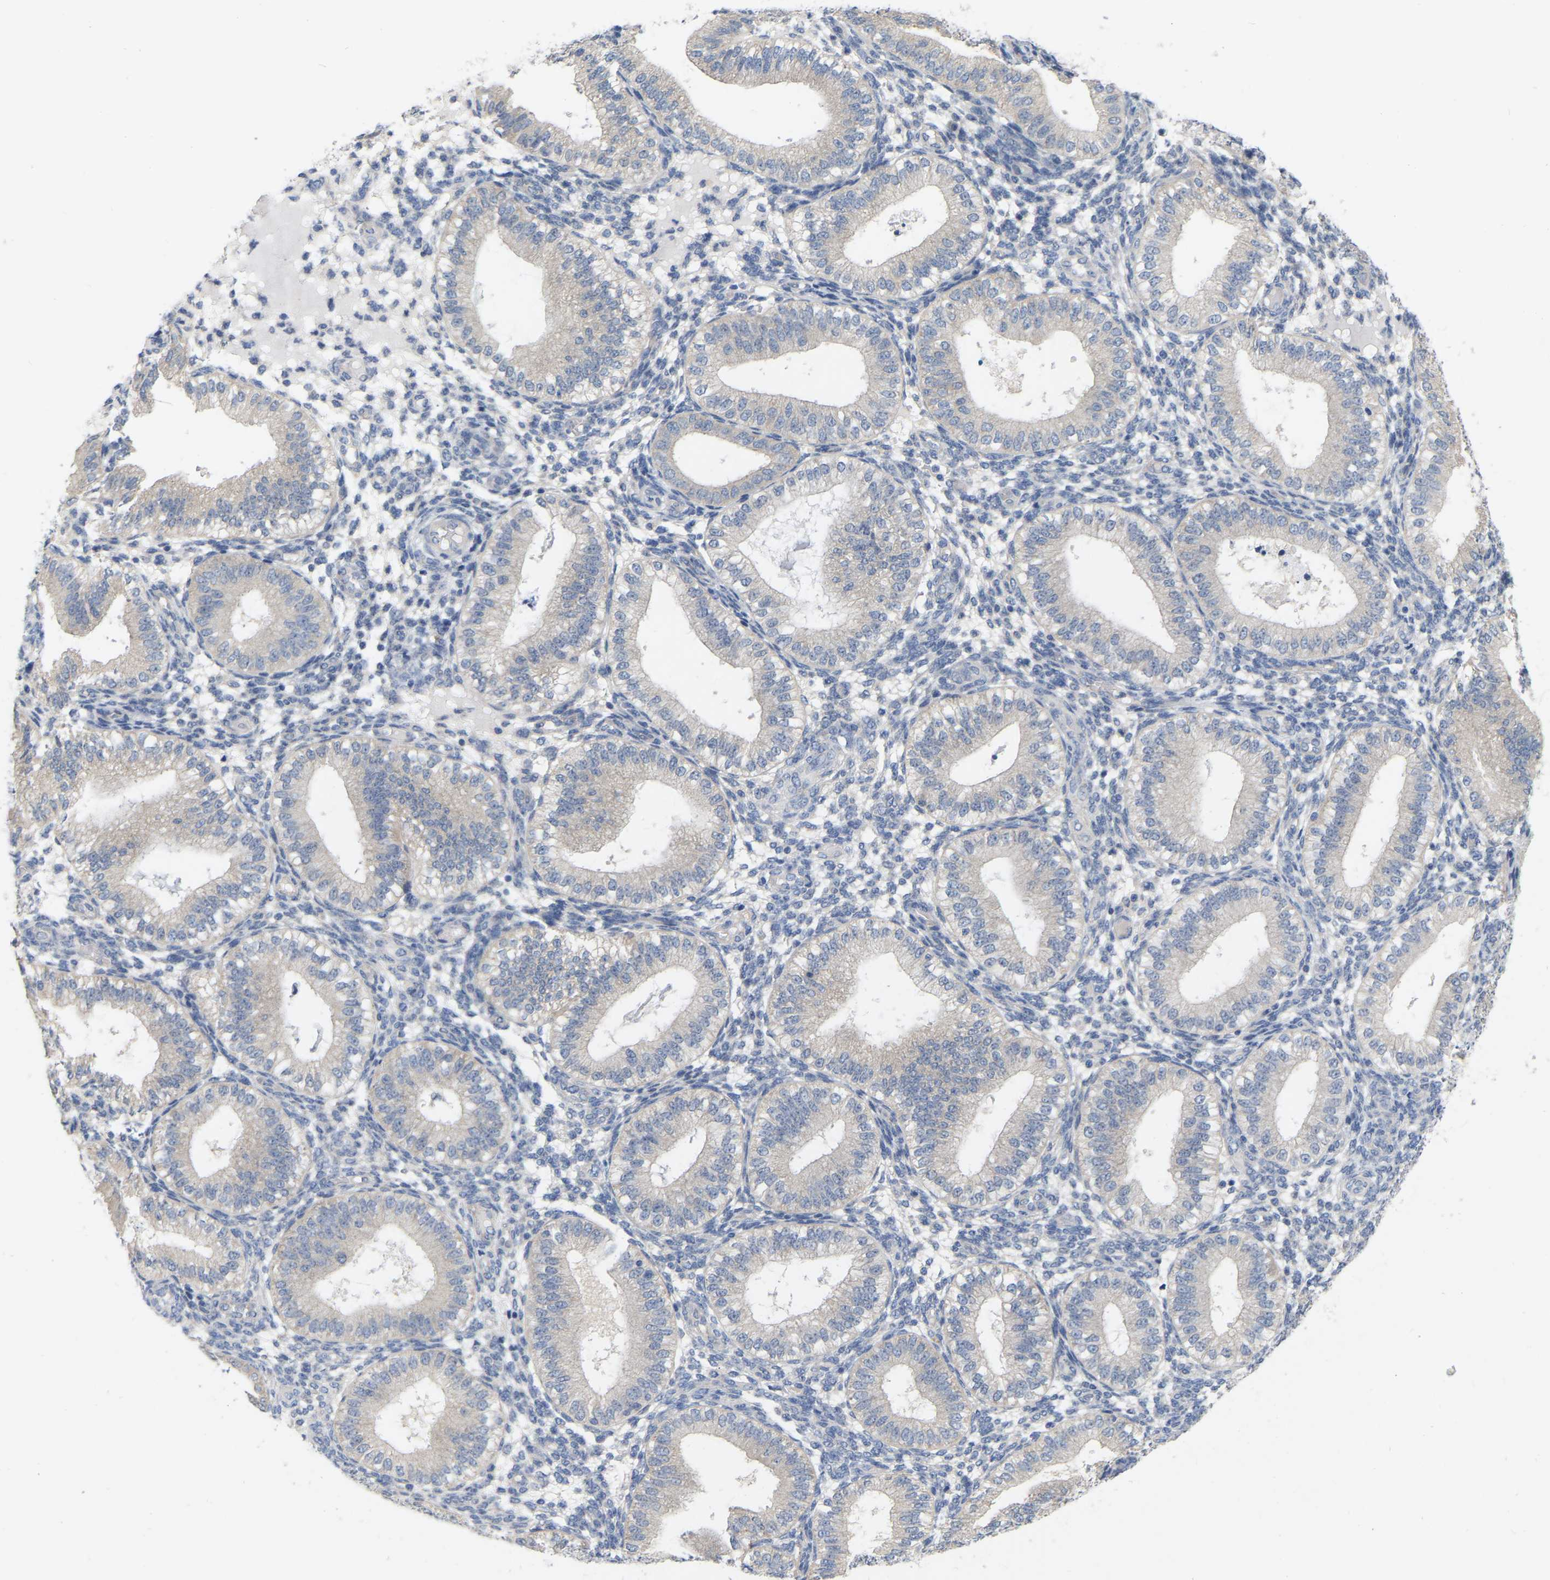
{"staining": {"intensity": "negative", "quantity": "none", "location": "none"}, "tissue": "endometrium", "cell_type": "Cells in endometrial stroma", "image_type": "normal", "snomed": [{"axis": "morphology", "description": "Normal tissue, NOS"}, {"axis": "topography", "description": "Endometrium"}], "caption": "Immunohistochemistry of normal endometrium demonstrates no staining in cells in endometrial stroma.", "gene": "WIPI2", "patient": {"sex": "female", "age": 39}}